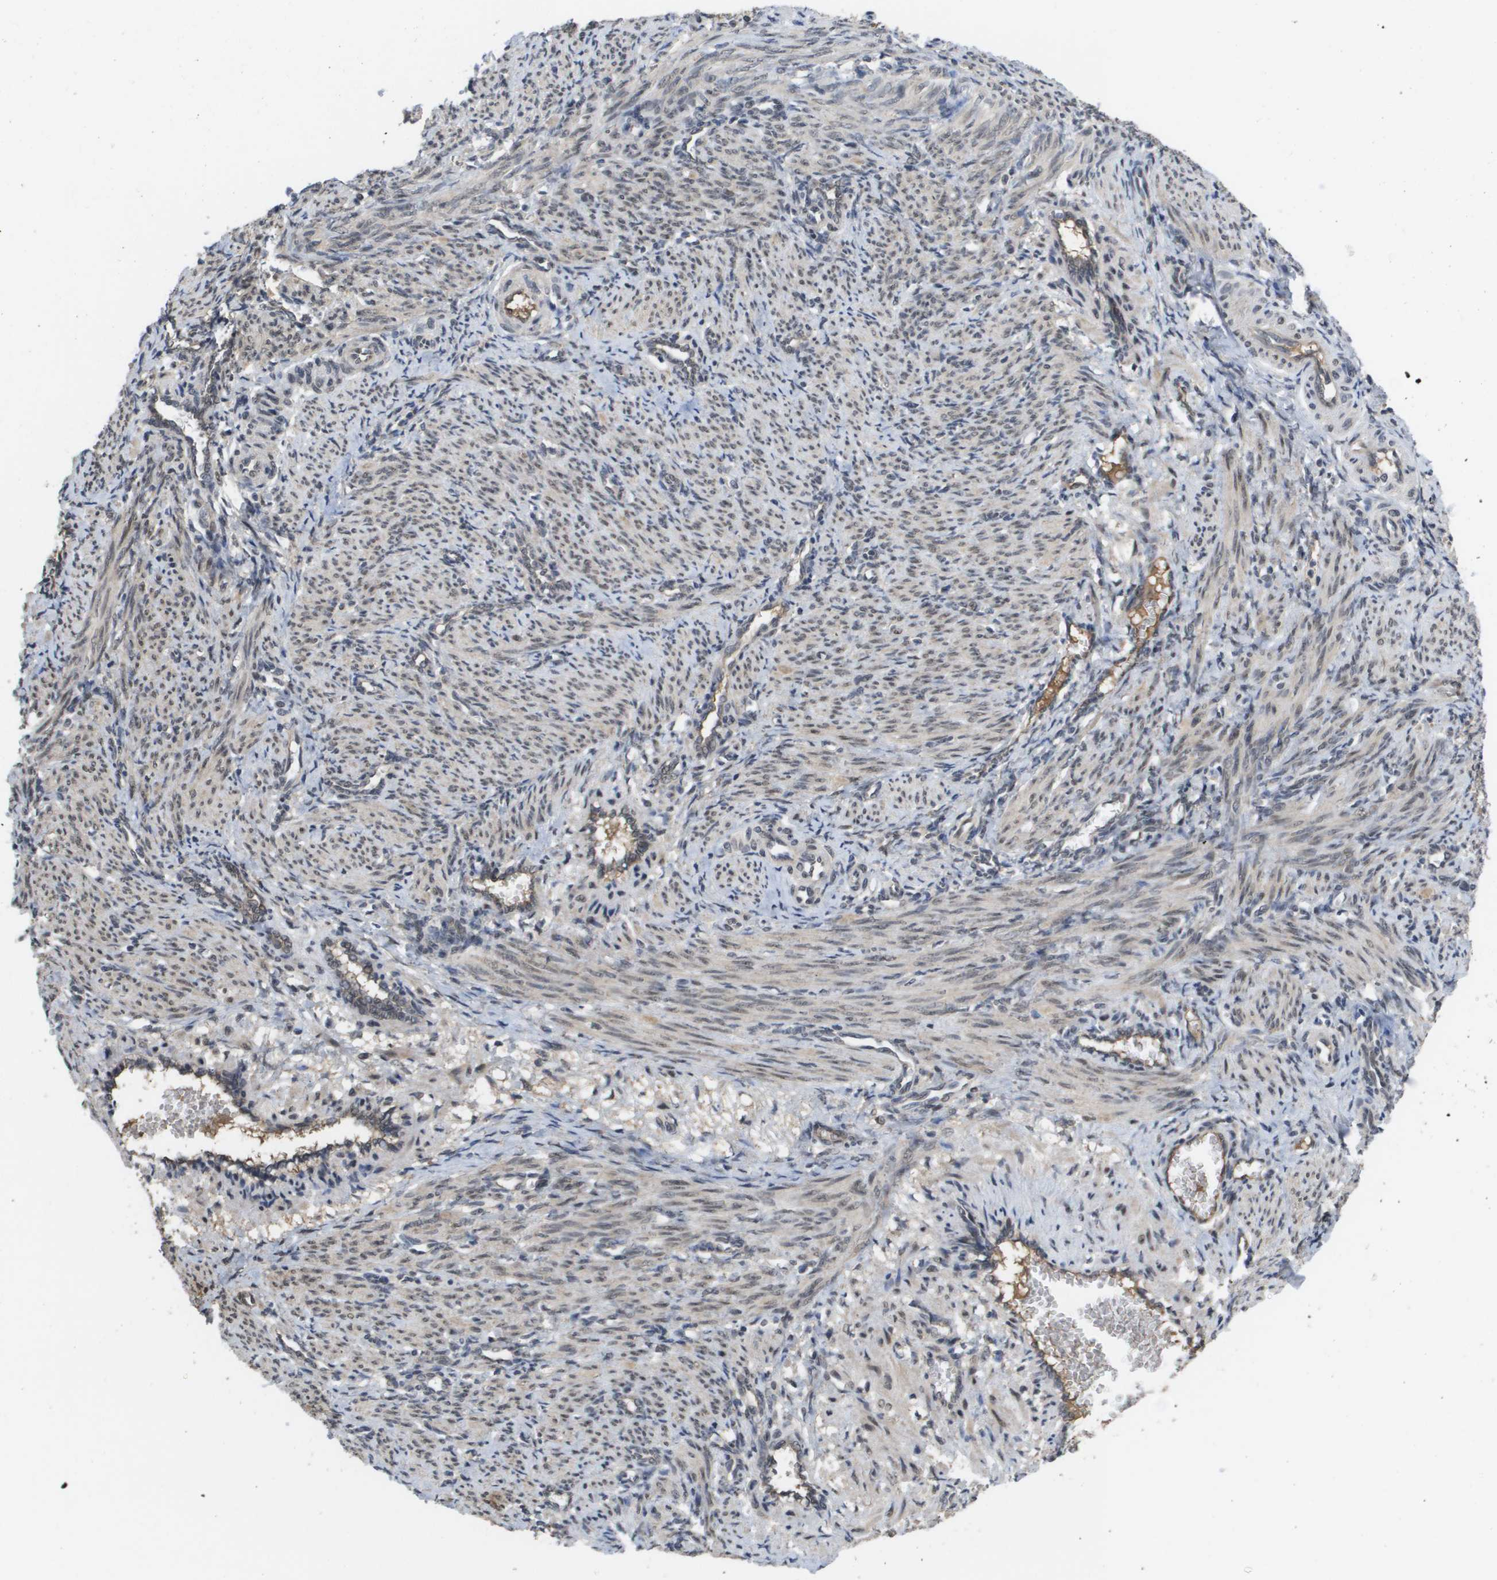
{"staining": {"intensity": "moderate", "quantity": ">75%", "location": "cytoplasmic/membranous,nuclear"}, "tissue": "smooth muscle", "cell_type": "Smooth muscle cells", "image_type": "normal", "snomed": [{"axis": "morphology", "description": "Normal tissue, NOS"}, {"axis": "topography", "description": "Endometrium"}], "caption": "Smooth muscle stained with DAB immunohistochemistry demonstrates medium levels of moderate cytoplasmic/membranous,nuclear expression in approximately >75% of smooth muscle cells.", "gene": "AMBRA1", "patient": {"sex": "female", "age": 33}}